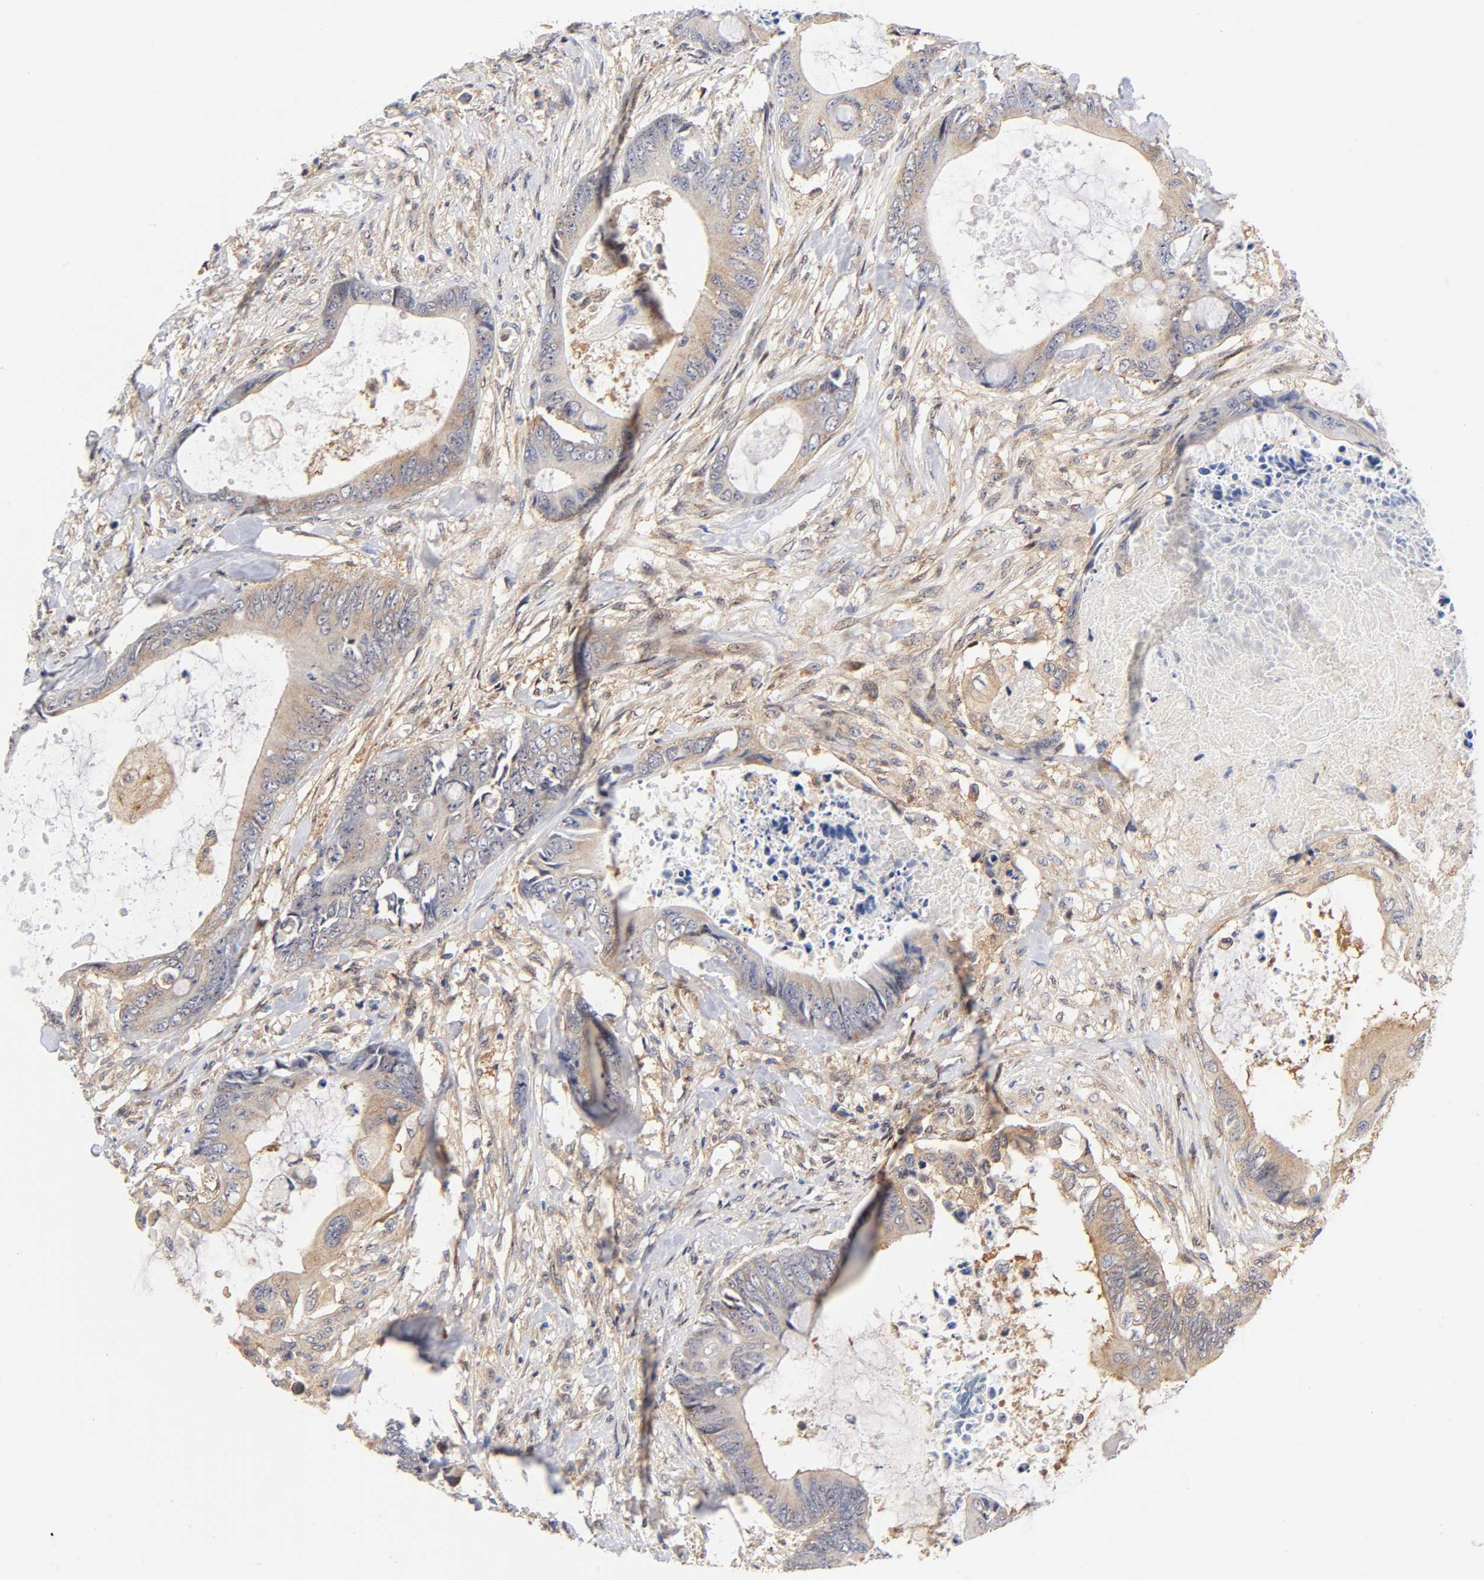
{"staining": {"intensity": "weak", "quantity": ">75%", "location": "cytoplasmic/membranous"}, "tissue": "colorectal cancer", "cell_type": "Tumor cells", "image_type": "cancer", "snomed": [{"axis": "morphology", "description": "Normal tissue, NOS"}, {"axis": "morphology", "description": "Adenocarcinoma, NOS"}, {"axis": "topography", "description": "Rectum"}, {"axis": "topography", "description": "Peripheral nerve tissue"}], "caption": "Colorectal adenocarcinoma stained with a protein marker demonstrates weak staining in tumor cells.", "gene": "PAFAH1B1", "patient": {"sex": "female", "age": 77}}